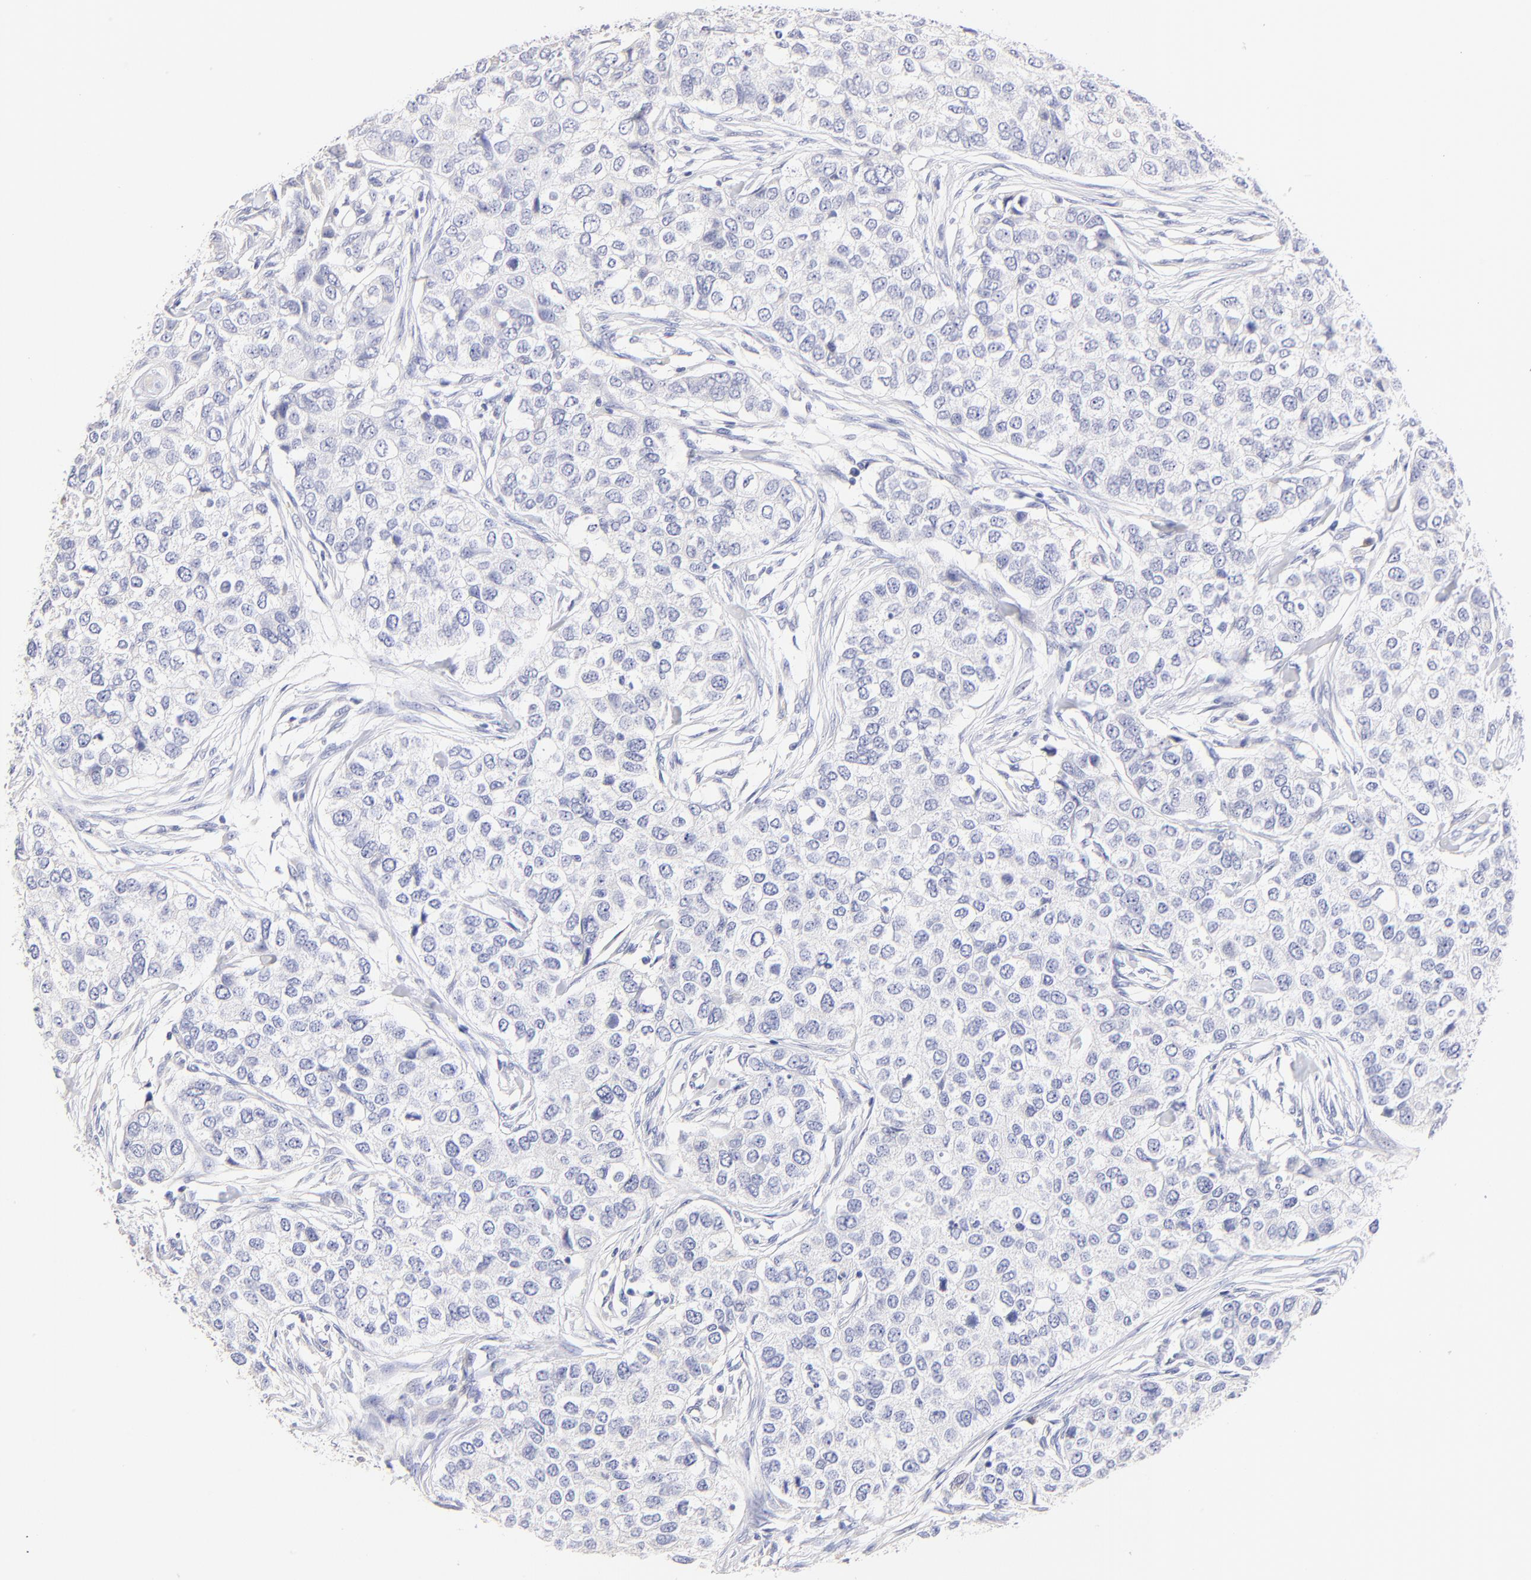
{"staining": {"intensity": "negative", "quantity": "none", "location": "none"}, "tissue": "breast cancer", "cell_type": "Tumor cells", "image_type": "cancer", "snomed": [{"axis": "morphology", "description": "Normal tissue, NOS"}, {"axis": "morphology", "description": "Duct carcinoma"}, {"axis": "topography", "description": "Breast"}], "caption": "Human infiltrating ductal carcinoma (breast) stained for a protein using immunohistochemistry (IHC) exhibits no expression in tumor cells.", "gene": "ASB9", "patient": {"sex": "female", "age": 49}}